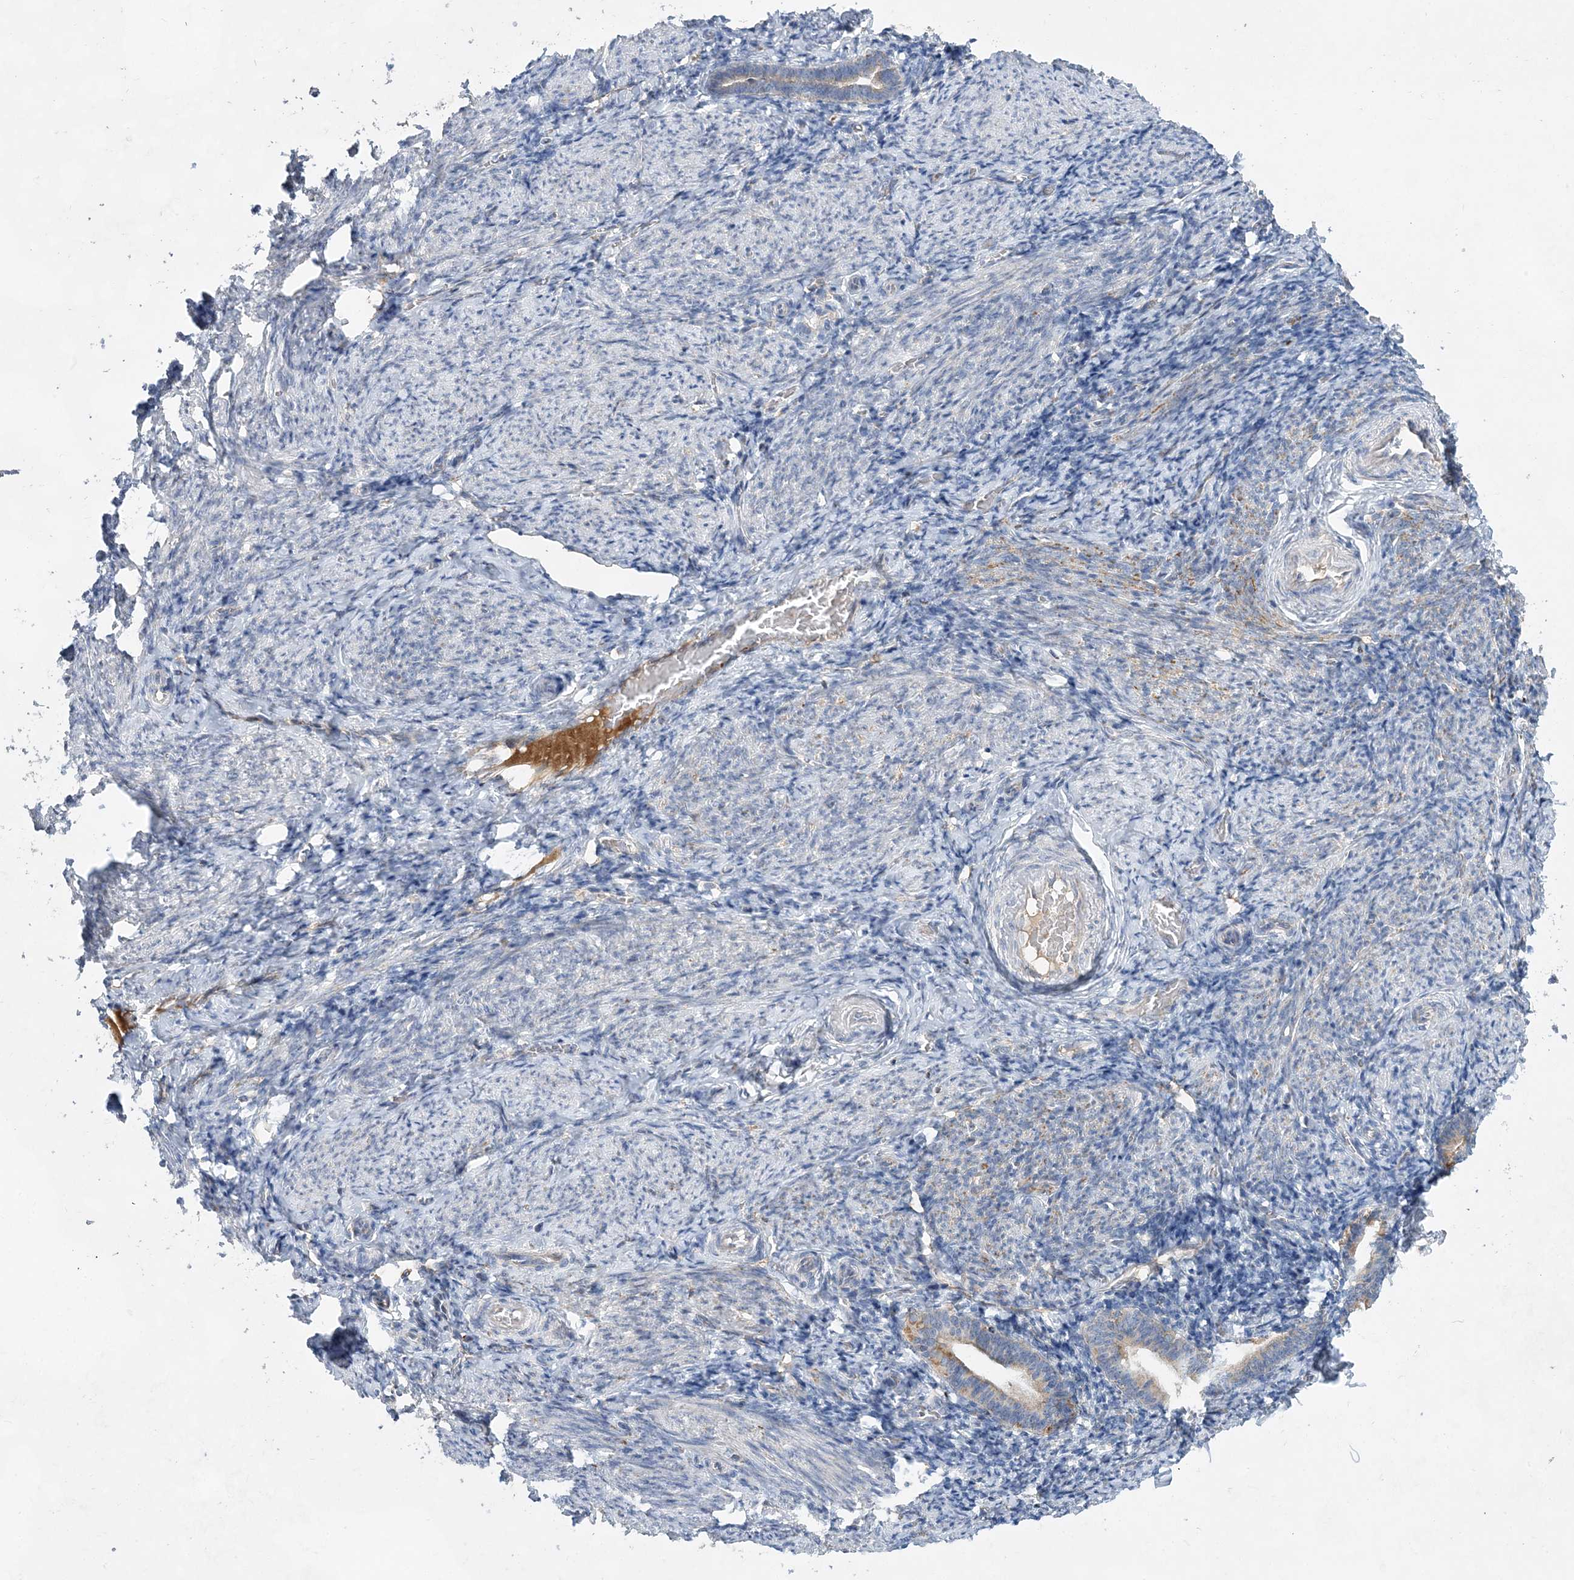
{"staining": {"intensity": "weak", "quantity": "<25%", "location": "cytoplasmic/membranous"}, "tissue": "endometrium", "cell_type": "Cells in endometrial stroma", "image_type": "normal", "snomed": [{"axis": "morphology", "description": "Normal tissue, NOS"}, {"axis": "topography", "description": "Endometrium"}], "caption": "Human endometrium stained for a protein using IHC demonstrates no positivity in cells in endometrial stroma.", "gene": "TRAPPC13", "patient": {"sex": "female", "age": 51}}